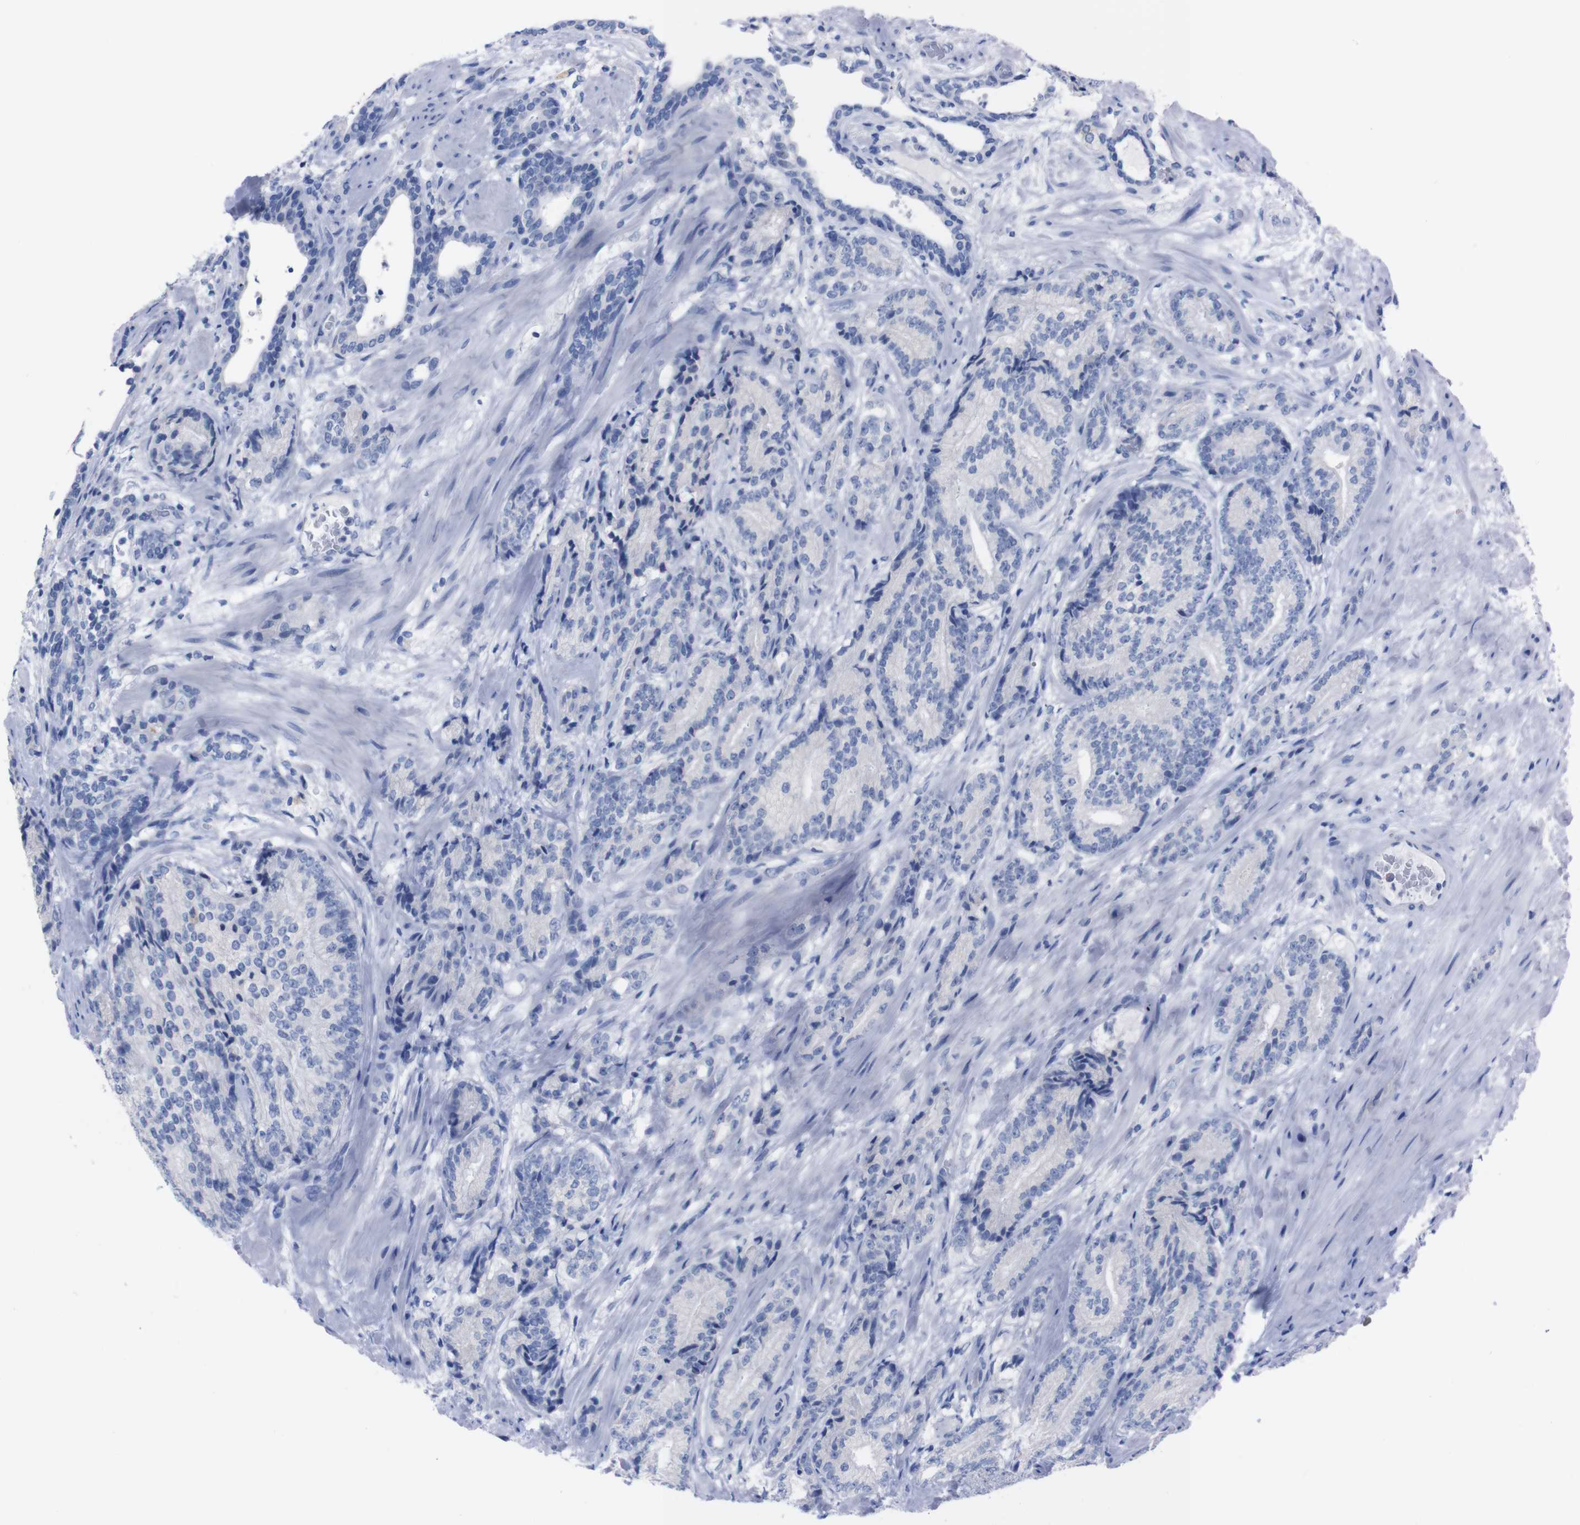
{"staining": {"intensity": "negative", "quantity": "none", "location": "none"}, "tissue": "prostate cancer", "cell_type": "Tumor cells", "image_type": "cancer", "snomed": [{"axis": "morphology", "description": "Adenocarcinoma, High grade"}, {"axis": "topography", "description": "Prostate"}], "caption": "Protein analysis of prostate cancer shows no significant staining in tumor cells.", "gene": "TMEM243", "patient": {"sex": "male", "age": 61}}